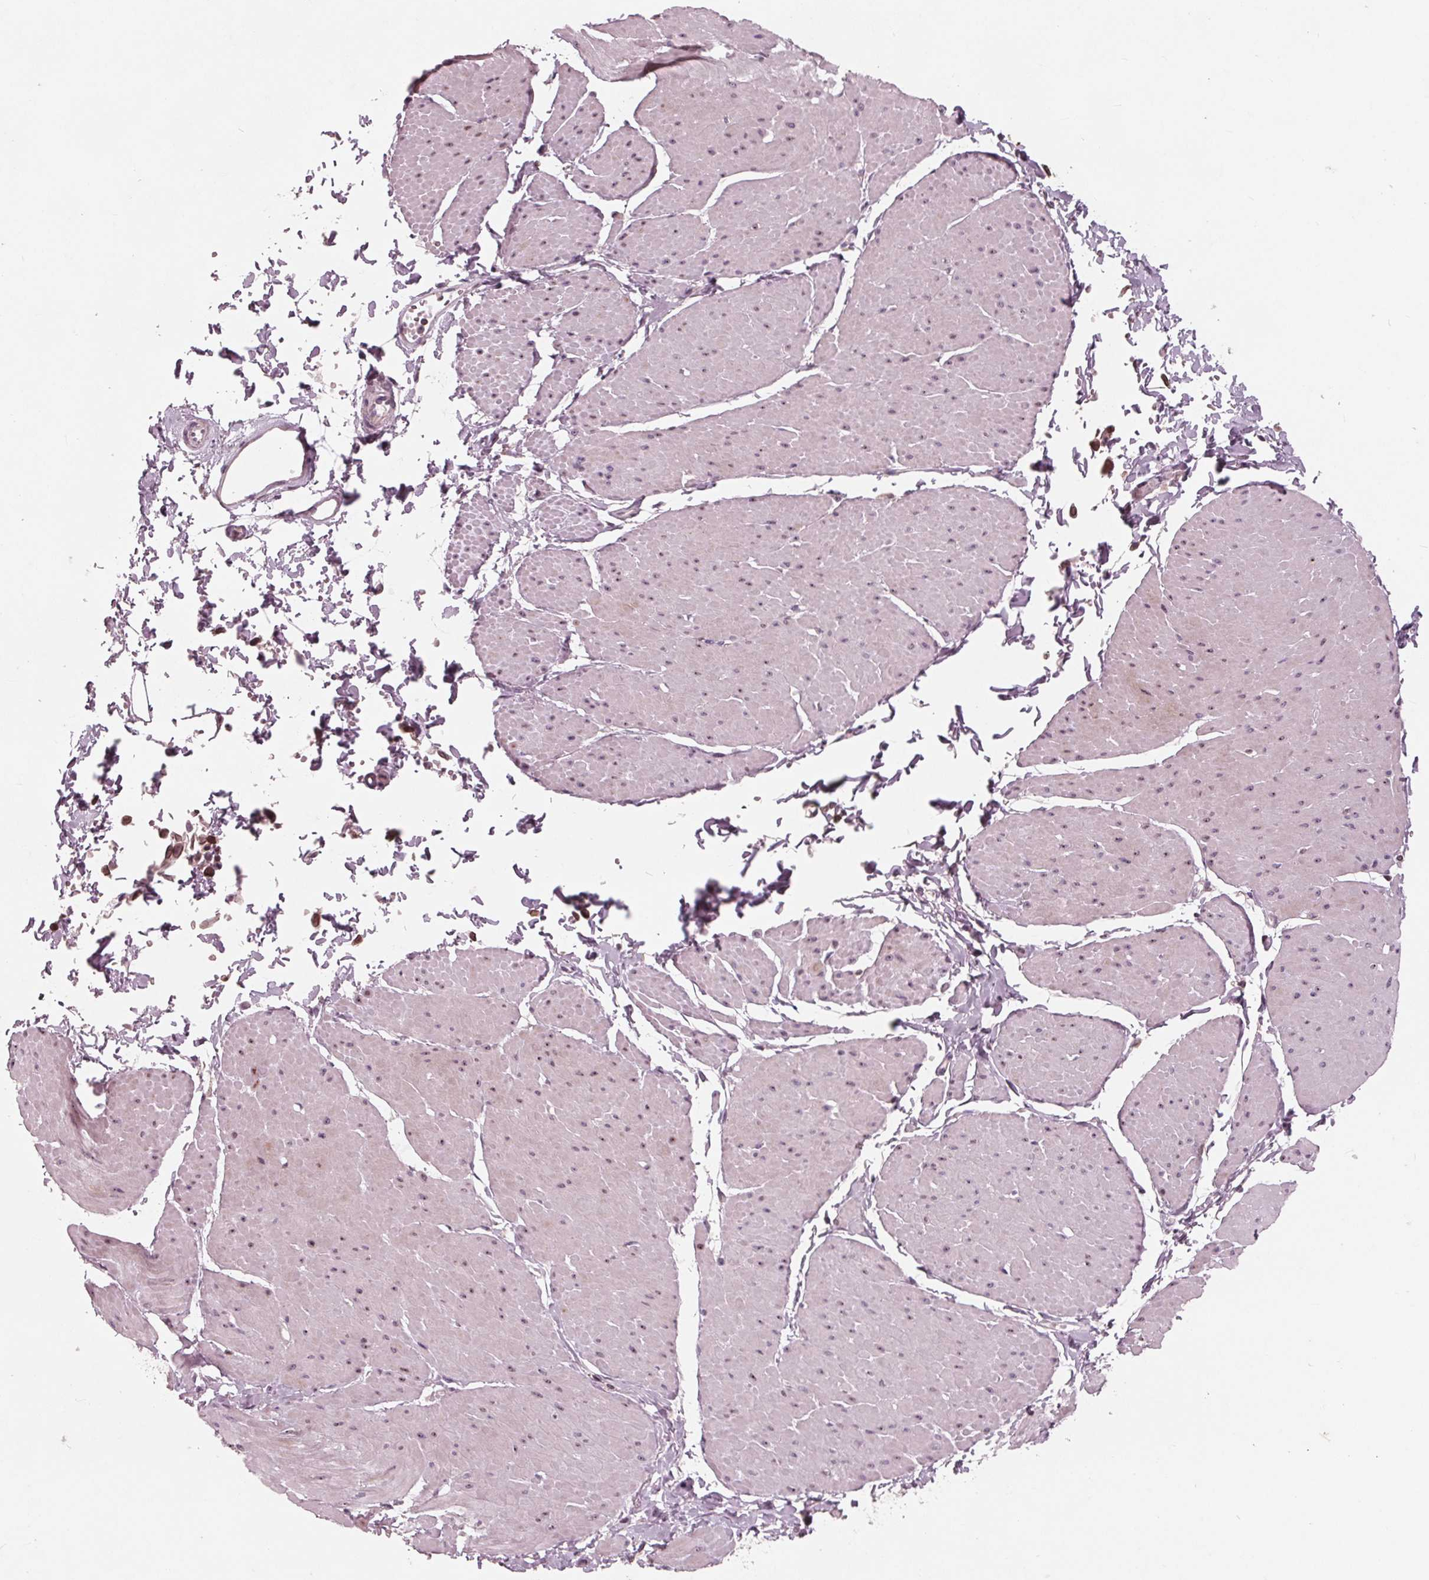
{"staining": {"intensity": "negative", "quantity": "none", "location": "none"}, "tissue": "adipose tissue", "cell_type": "Adipocytes", "image_type": "normal", "snomed": [{"axis": "morphology", "description": "Normal tissue, NOS"}, {"axis": "topography", "description": "Smooth muscle"}, {"axis": "topography", "description": "Peripheral nerve tissue"}], "caption": "Immunohistochemistry of normal adipose tissue exhibits no expression in adipocytes.", "gene": "NUP210", "patient": {"sex": "male", "age": 58}}